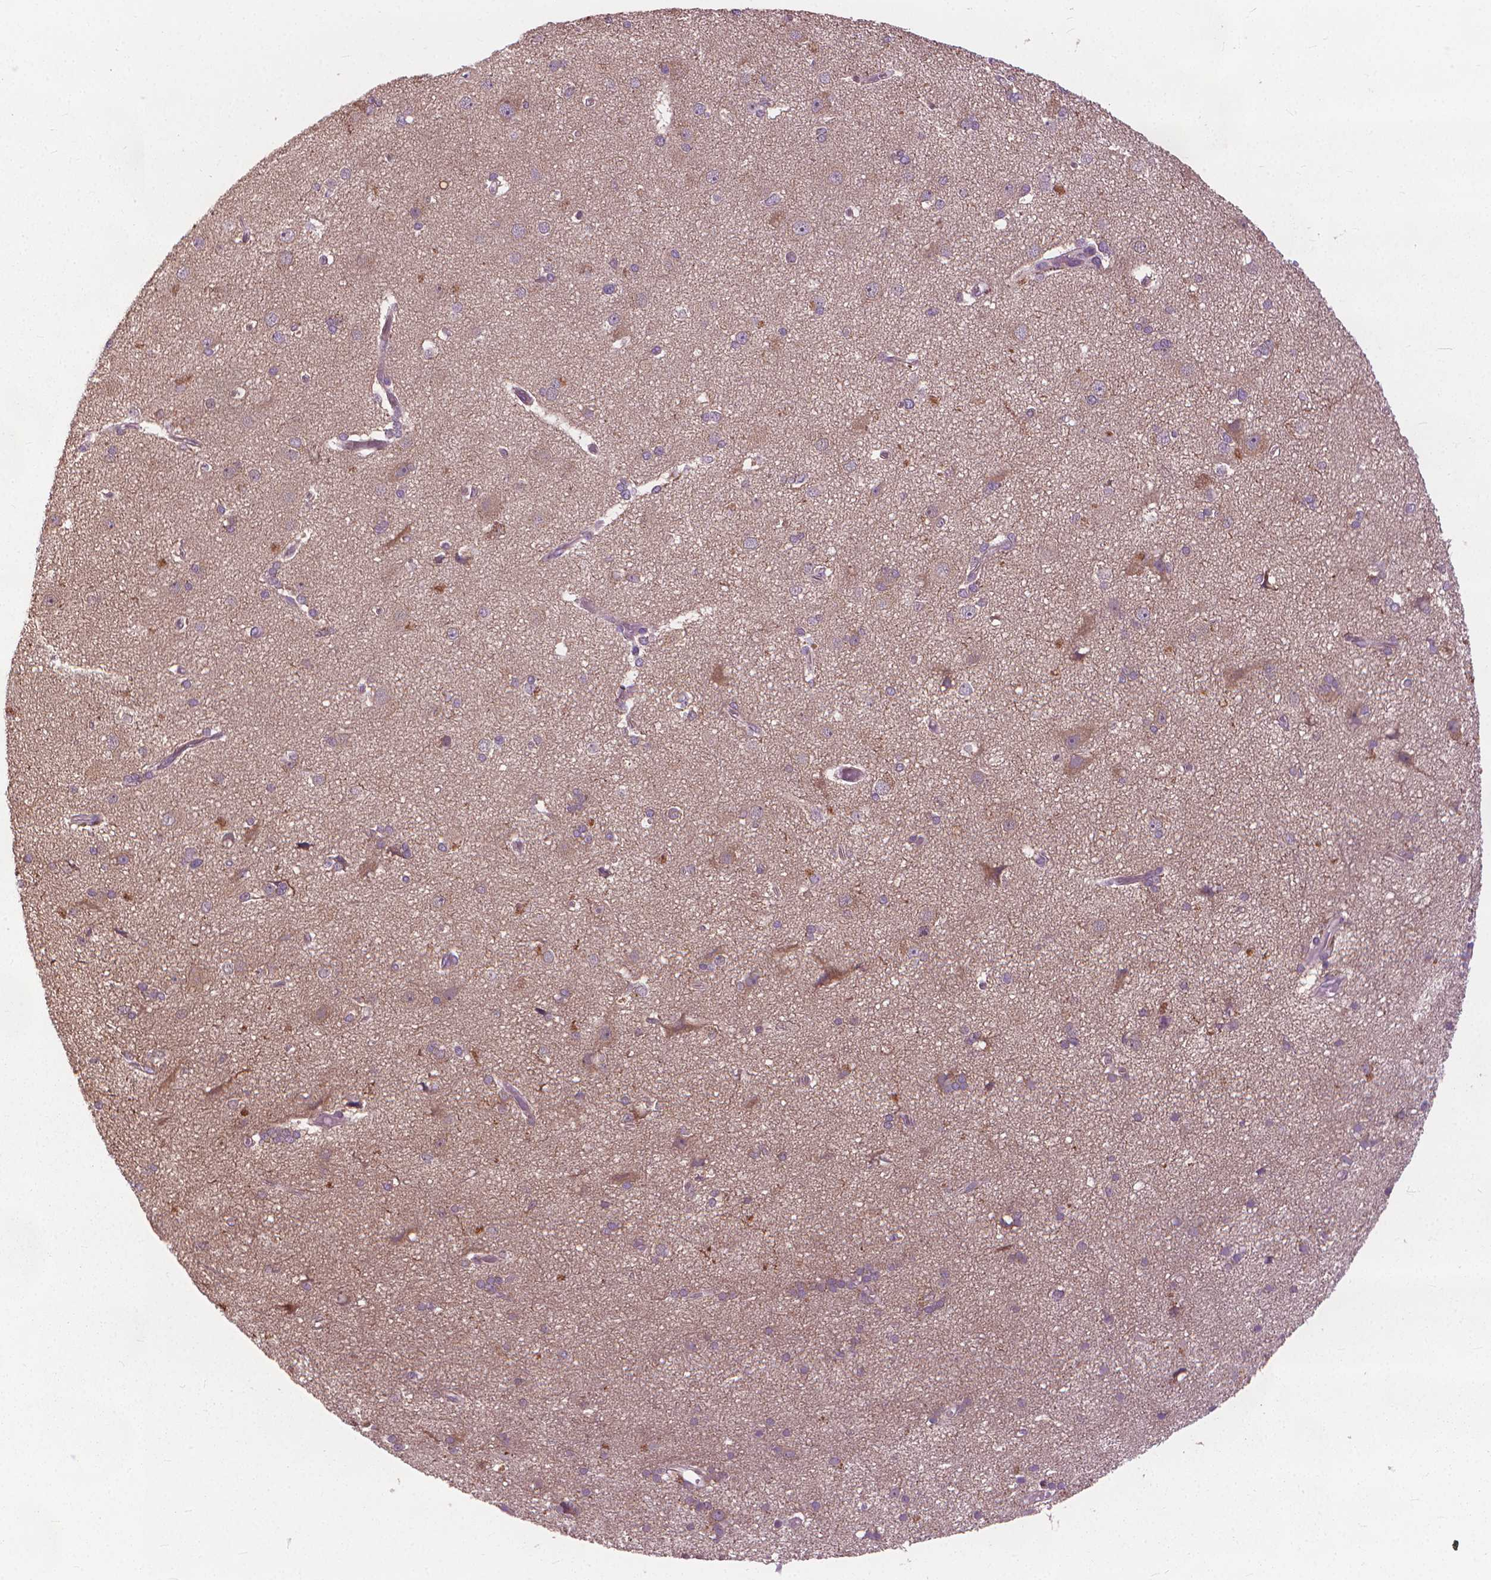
{"staining": {"intensity": "weak", "quantity": "25%-75%", "location": "cytoplasmic/membranous"}, "tissue": "cerebral cortex", "cell_type": "Endothelial cells", "image_type": "normal", "snomed": [{"axis": "morphology", "description": "Normal tissue, NOS"}, {"axis": "morphology", "description": "Glioma, malignant, High grade"}, {"axis": "topography", "description": "Cerebral cortex"}], "caption": "IHC staining of normal cerebral cortex, which reveals low levels of weak cytoplasmic/membranous expression in approximately 25%-75% of endothelial cells indicating weak cytoplasmic/membranous protein positivity. The staining was performed using DAB (3,3'-diaminobenzidine) (brown) for protein detection and nuclei were counterstained in hematoxylin (blue).", "gene": "NUDT1", "patient": {"sex": "male", "age": 71}}